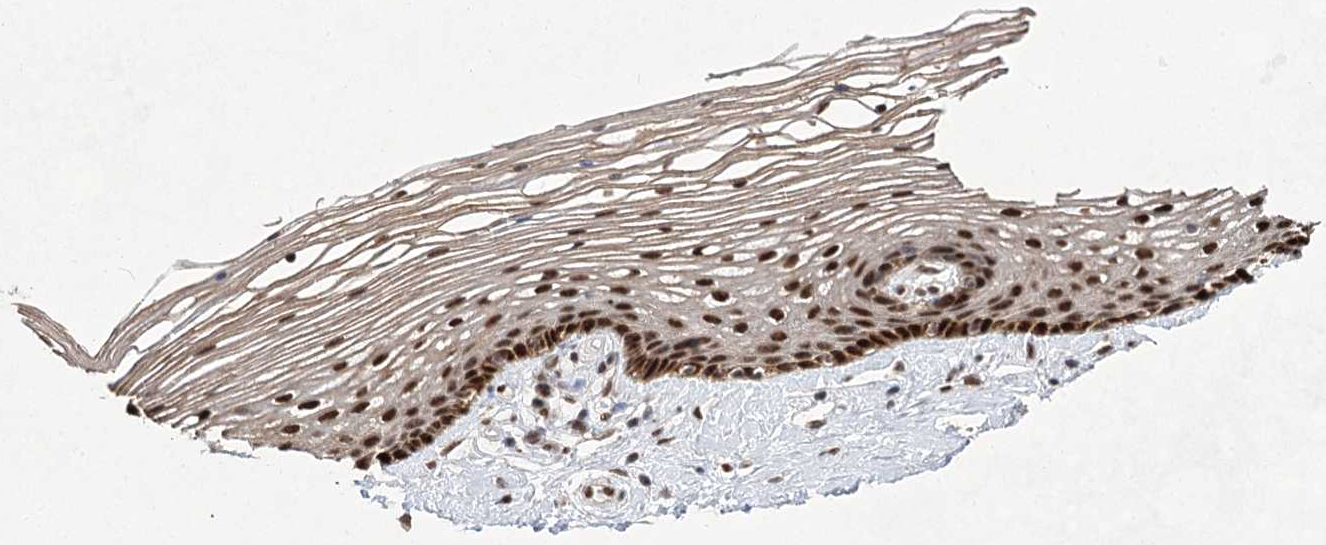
{"staining": {"intensity": "strong", "quantity": ">75%", "location": "cytoplasmic/membranous,nuclear"}, "tissue": "vagina", "cell_type": "Squamous epithelial cells", "image_type": "normal", "snomed": [{"axis": "morphology", "description": "Normal tissue, NOS"}, {"axis": "topography", "description": "Vagina"}], "caption": "A brown stain shows strong cytoplasmic/membranous,nuclear staining of a protein in squamous epithelial cells of normal vagina.", "gene": "ZCCHC8", "patient": {"sex": "female", "age": 46}}